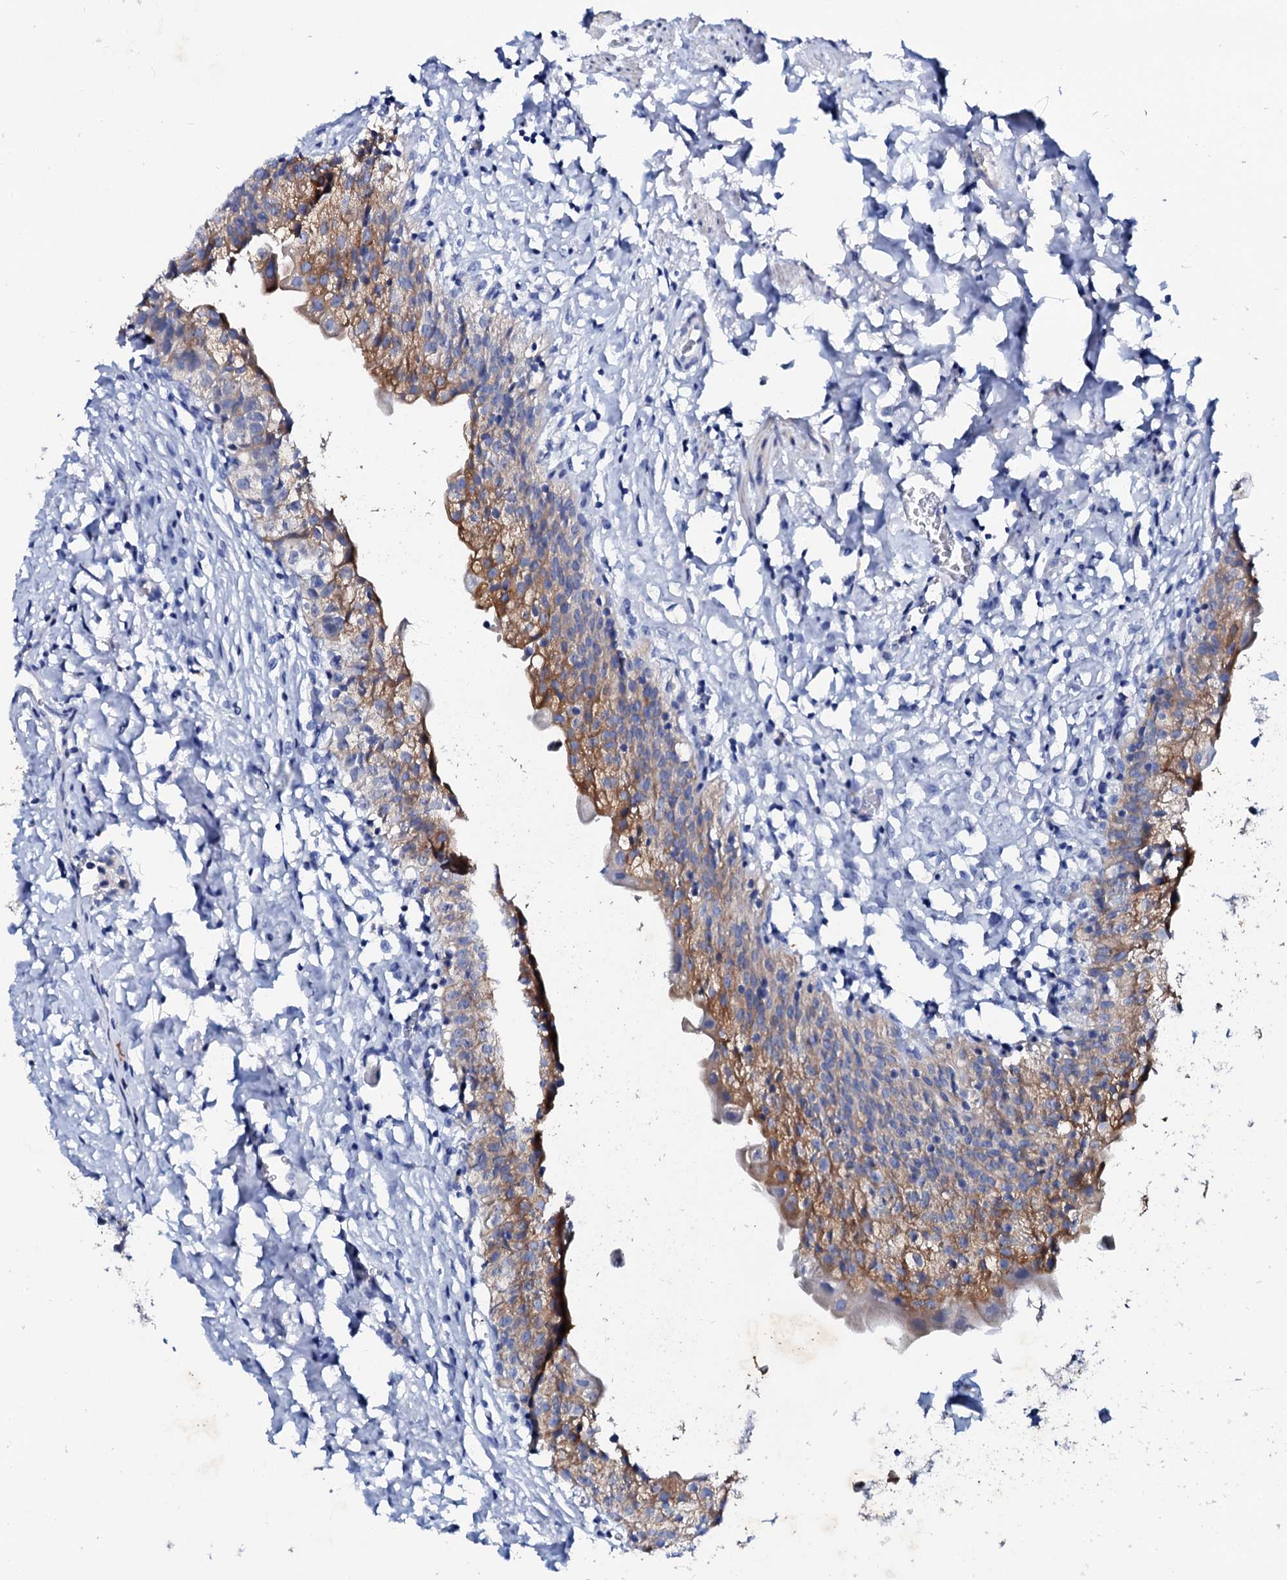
{"staining": {"intensity": "moderate", "quantity": "25%-75%", "location": "cytoplasmic/membranous"}, "tissue": "urinary bladder", "cell_type": "Urothelial cells", "image_type": "normal", "snomed": [{"axis": "morphology", "description": "Normal tissue, NOS"}, {"axis": "topography", "description": "Urinary bladder"}], "caption": "High-power microscopy captured an immunohistochemistry (IHC) photomicrograph of unremarkable urinary bladder, revealing moderate cytoplasmic/membranous positivity in about 25%-75% of urothelial cells.", "gene": "GLB1L3", "patient": {"sex": "male", "age": 55}}